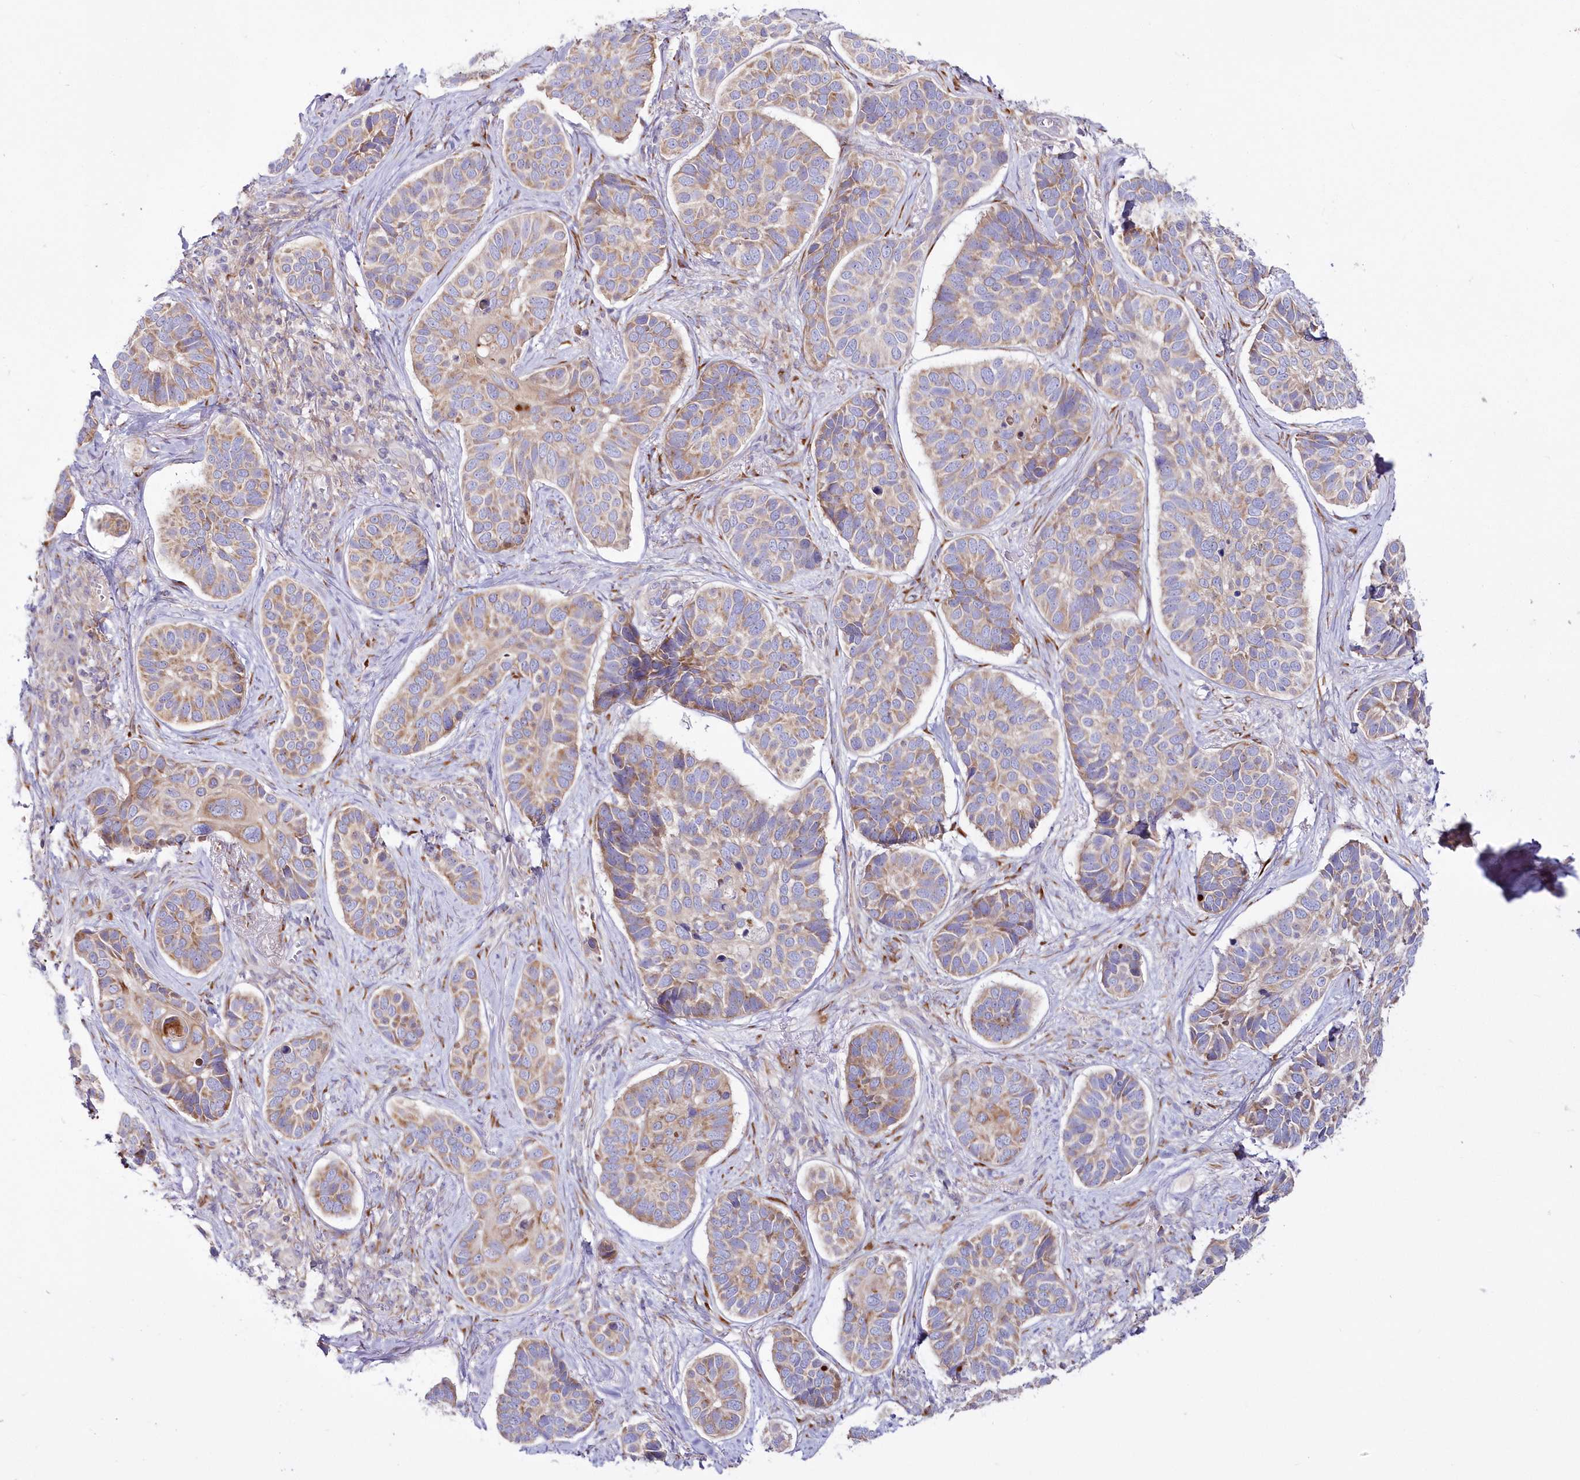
{"staining": {"intensity": "moderate", "quantity": ">75%", "location": "cytoplasmic/membranous"}, "tissue": "skin cancer", "cell_type": "Tumor cells", "image_type": "cancer", "snomed": [{"axis": "morphology", "description": "Basal cell carcinoma"}, {"axis": "topography", "description": "Skin"}], "caption": "Approximately >75% of tumor cells in basal cell carcinoma (skin) reveal moderate cytoplasmic/membranous protein expression as visualized by brown immunohistochemical staining.", "gene": "ARFGEF3", "patient": {"sex": "male", "age": 62}}